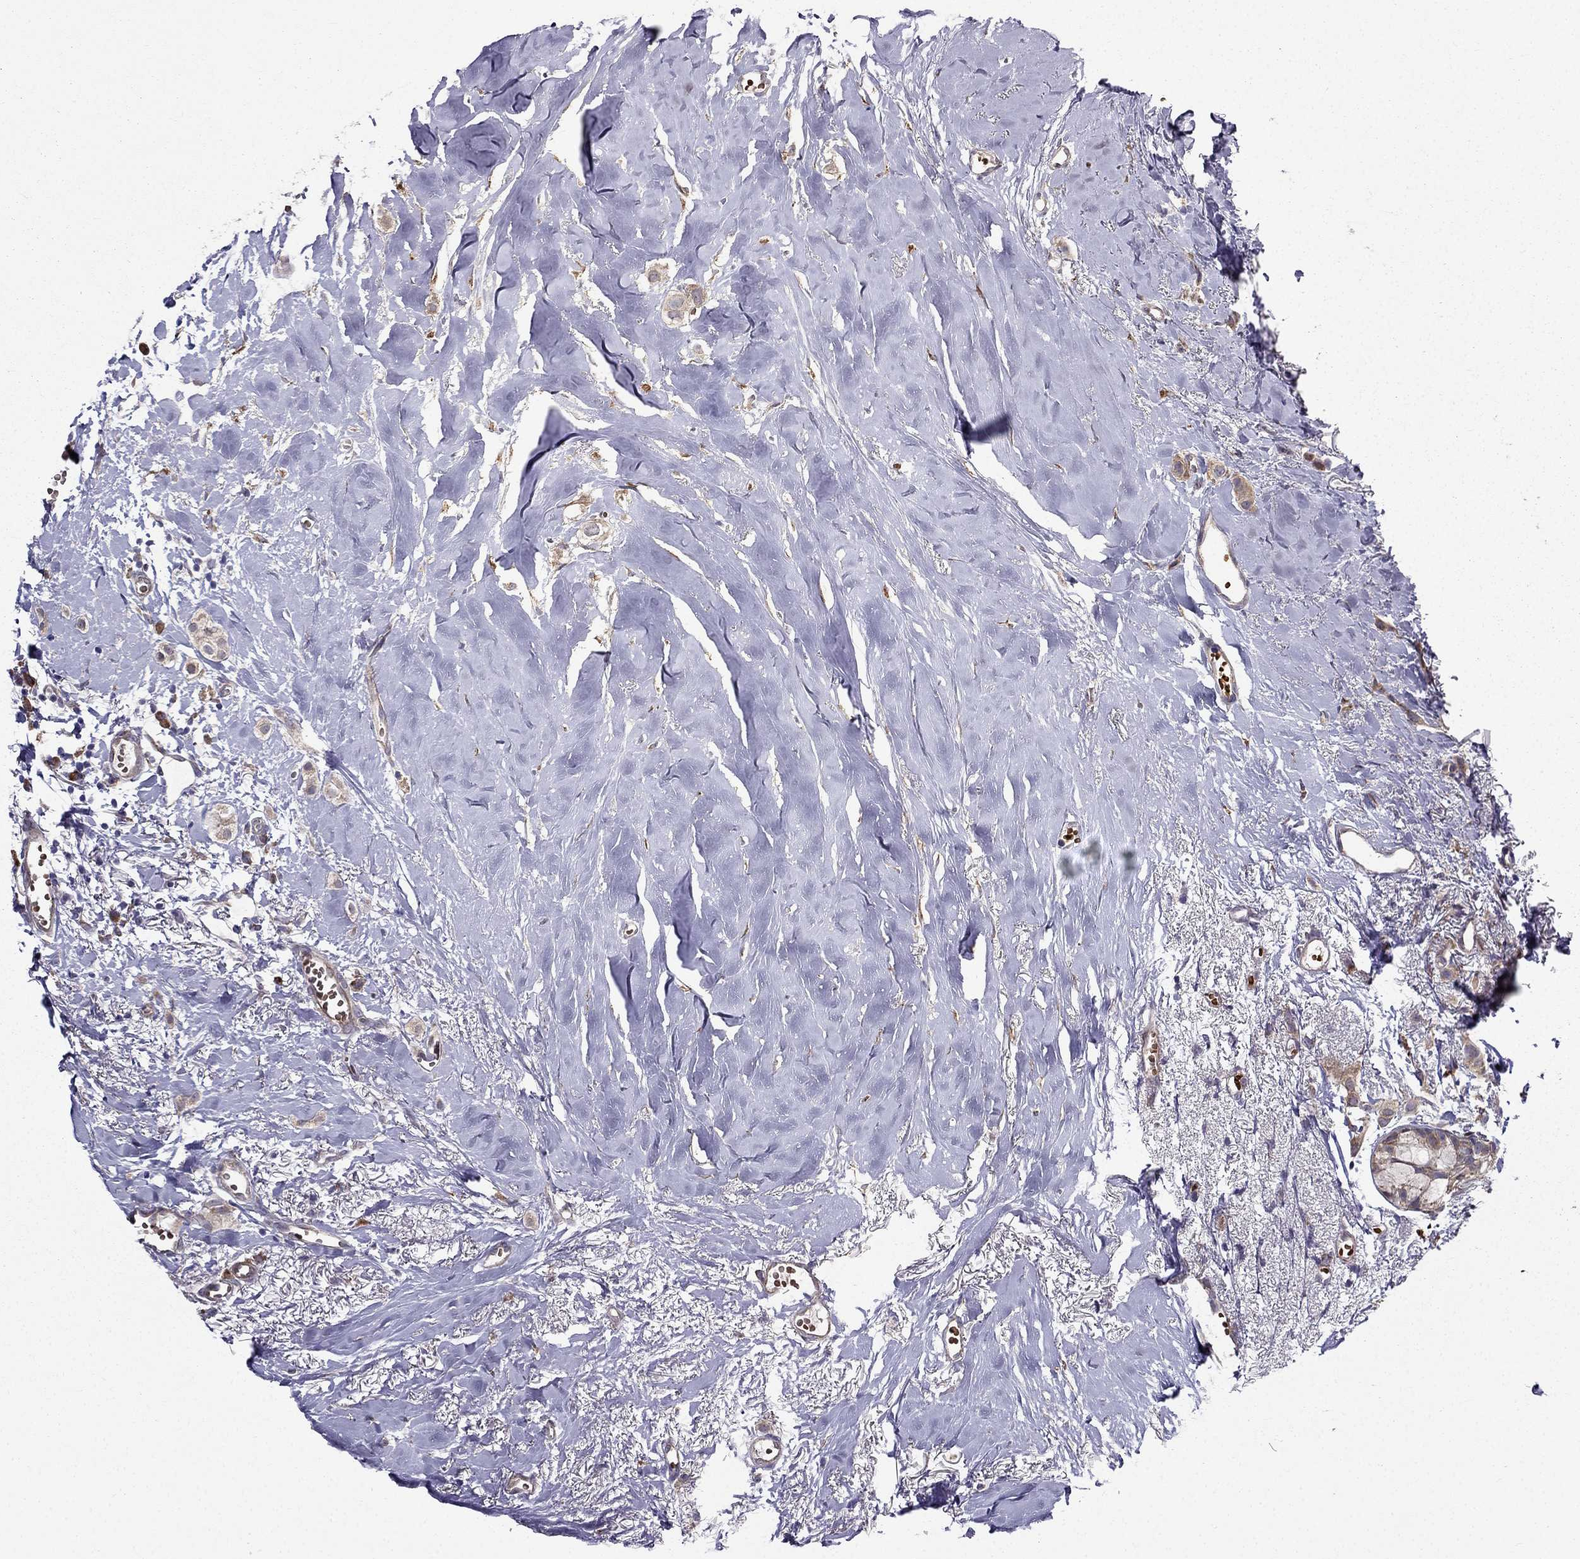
{"staining": {"intensity": "weak", "quantity": ">75%", "location": "cytoplasmic/membranous"}, "tissue": "breast cancer", "cell_type": "Tumor cells", "image_type": "cancer", "snomed": [{"axis": "morphology", "description": "Duct carcinoma"}, {"axis": "topography", "description": "Breast"}], "caption": "Immunohistochemistry image of breast cancer (infiltrating ductal carcinoma) stained for a protein (brown), which demonstrates low levels of weak cytoplasmic/membranous staining in approximately >75% of tumor cells.", "gene": "ARHGEF28", "patient": {"sex": "female", "age": 85}}